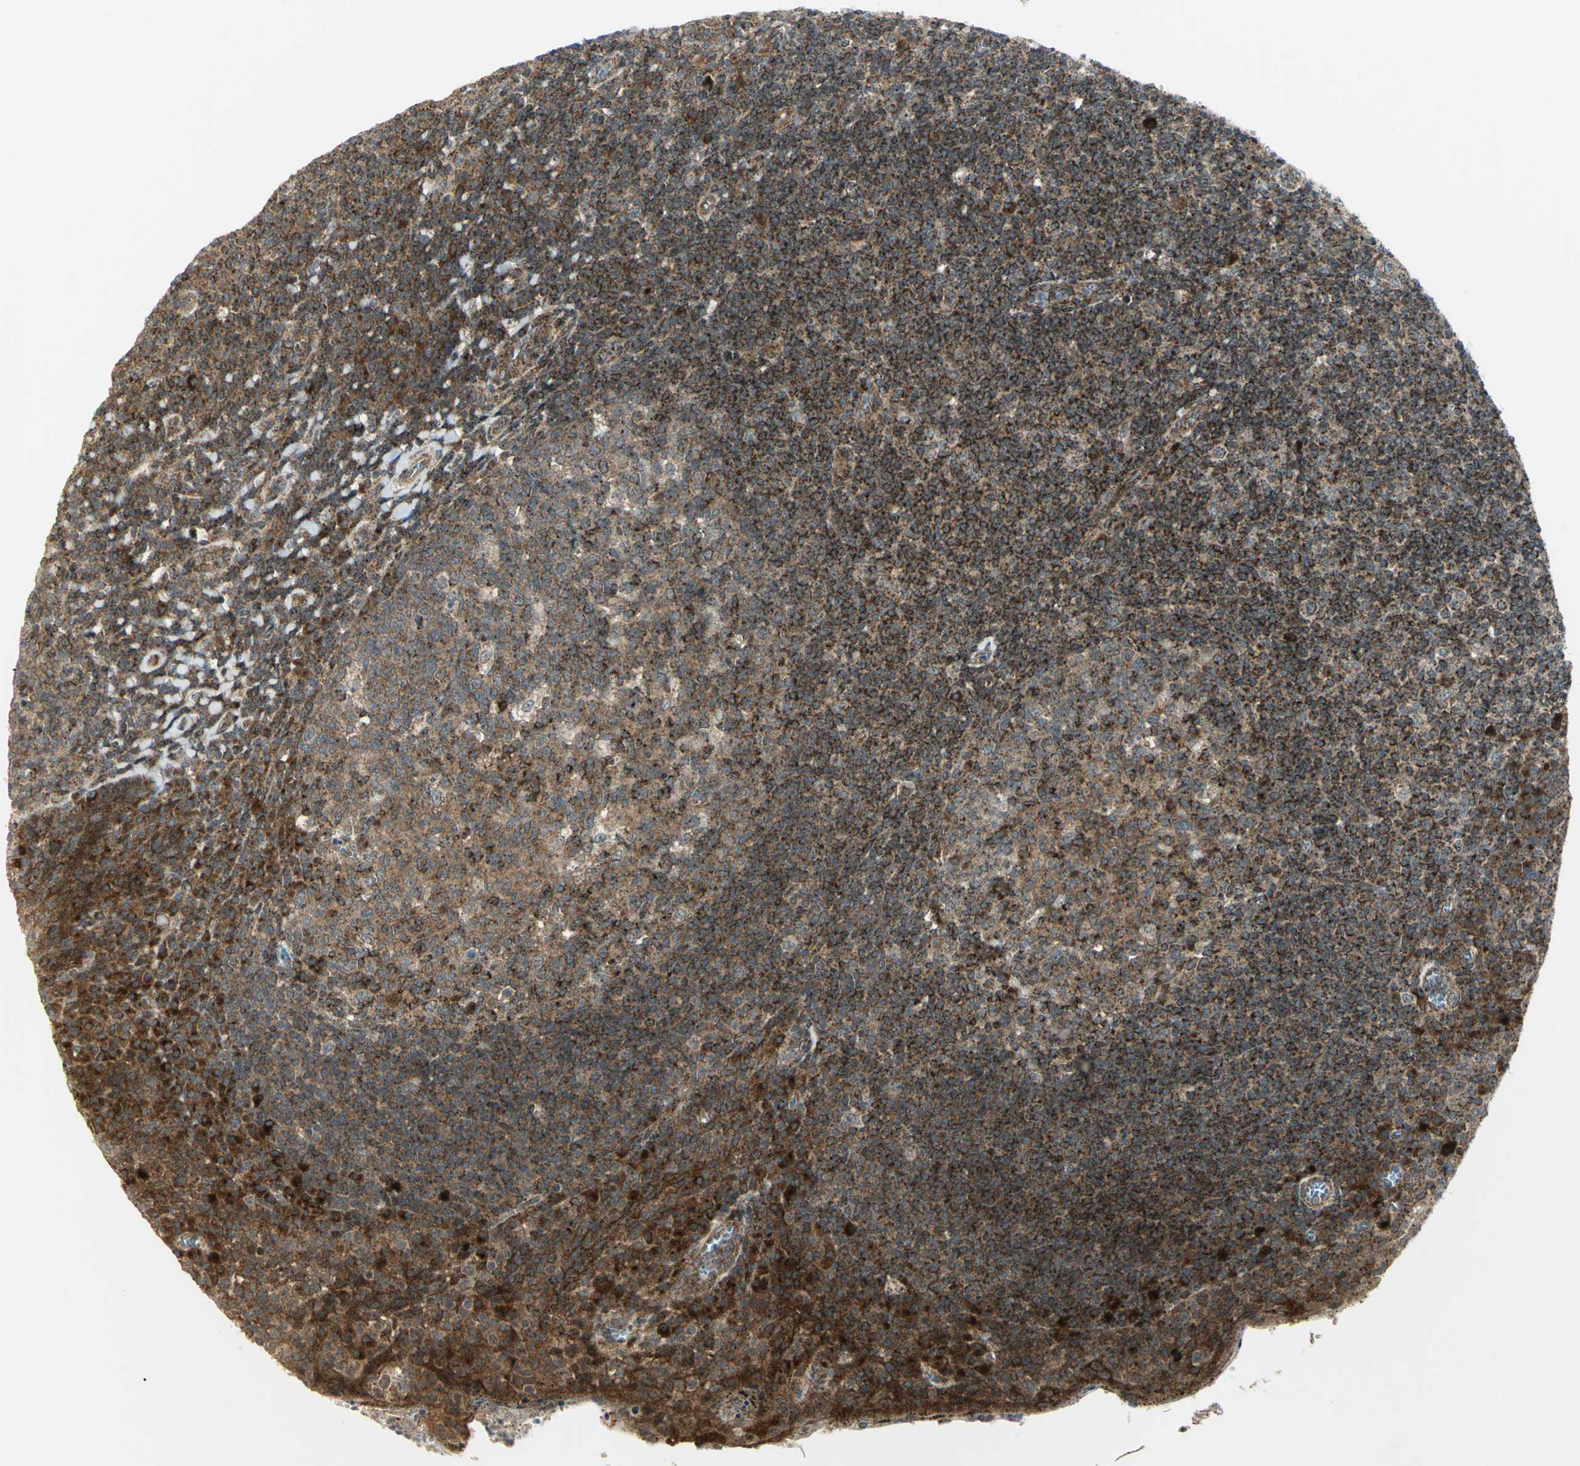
{"staining": {"intensity": "moderate", "quantity": ">75%", "location": "cytoplasmic/membranous"}, "tissue": "tonsil", "cell_type": "Germinal center cells", "image_type": "normal", "snomed": [{"axis": "morphology", "description": "Normal tissue, NOS"}, {"axis": "topography", "description": "Tonsil"}], "caption": "IHC (DAB (3,3'-diaminobenzidine)) staining of unremarkable human tonsil exhibits moderate cytoplasmic/membranous protein staining in approximately >75% of germinal center cells.", "gene": "ATP6V1A", "patient": {"sex": "male", "age": 31}}